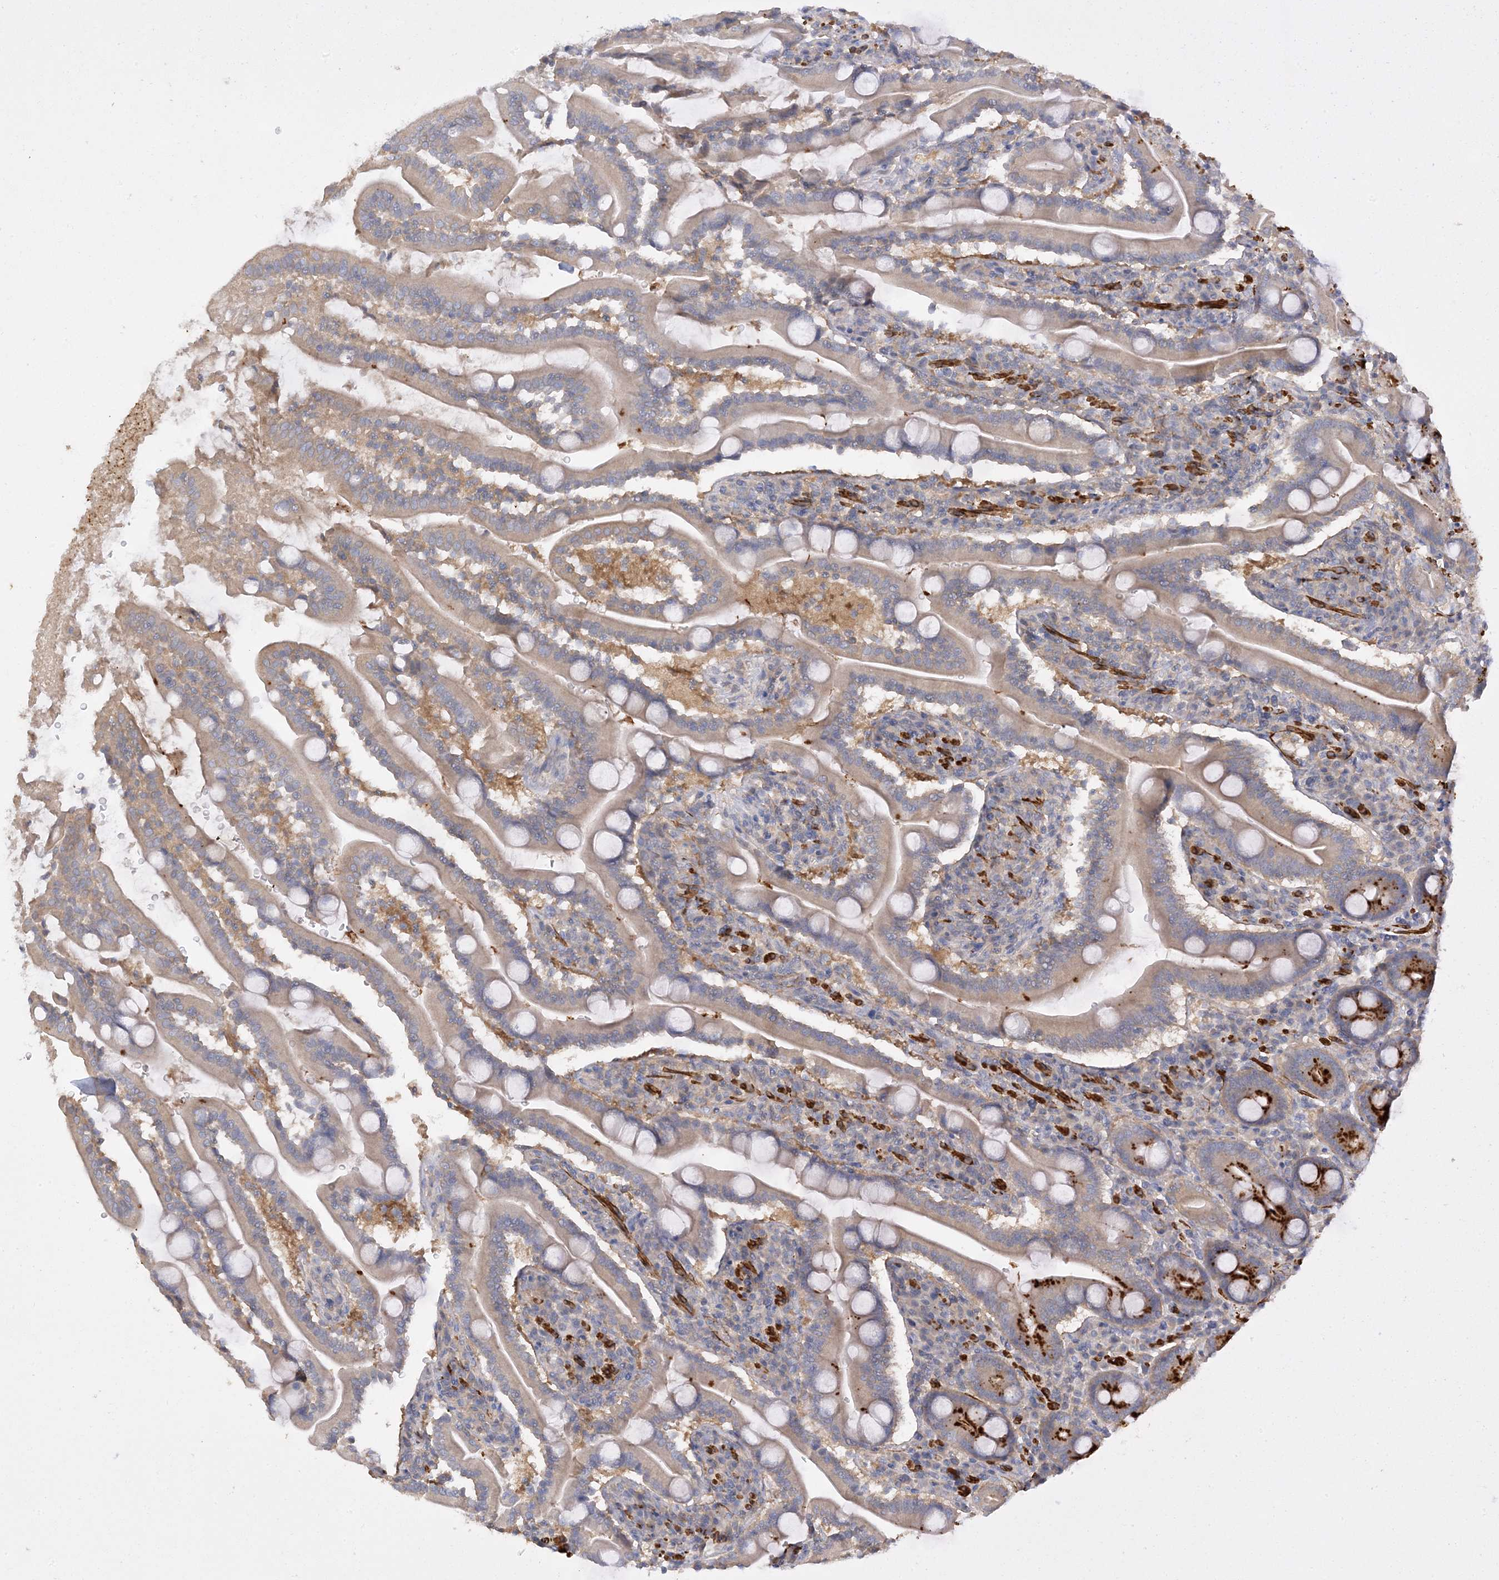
{"staining": {"intensity": "strong", "quantity": "25%-75%", "location": "cytoplasmic/membranous"}, "tissue": "duodenum", "cell_type": "Glandular cells", "image_type": "normal", "snomed": [{"axis": "morphology", "description": "Normal tissue, NOS"}, {"axis": "topography", "description": "Duodenum"}], "caption": "Immunohistochemistry image of unremarkable duodenum: human duodenum stained using immunohistochemistry displays high levels of strong protein expression localized specifically in the cytoplasmic/membranous of glandular cells, appearing as a cytoplasmic/membranous brown color.", "gene": "KIFBP", "patient": {"sex": "male", "age": 35}}